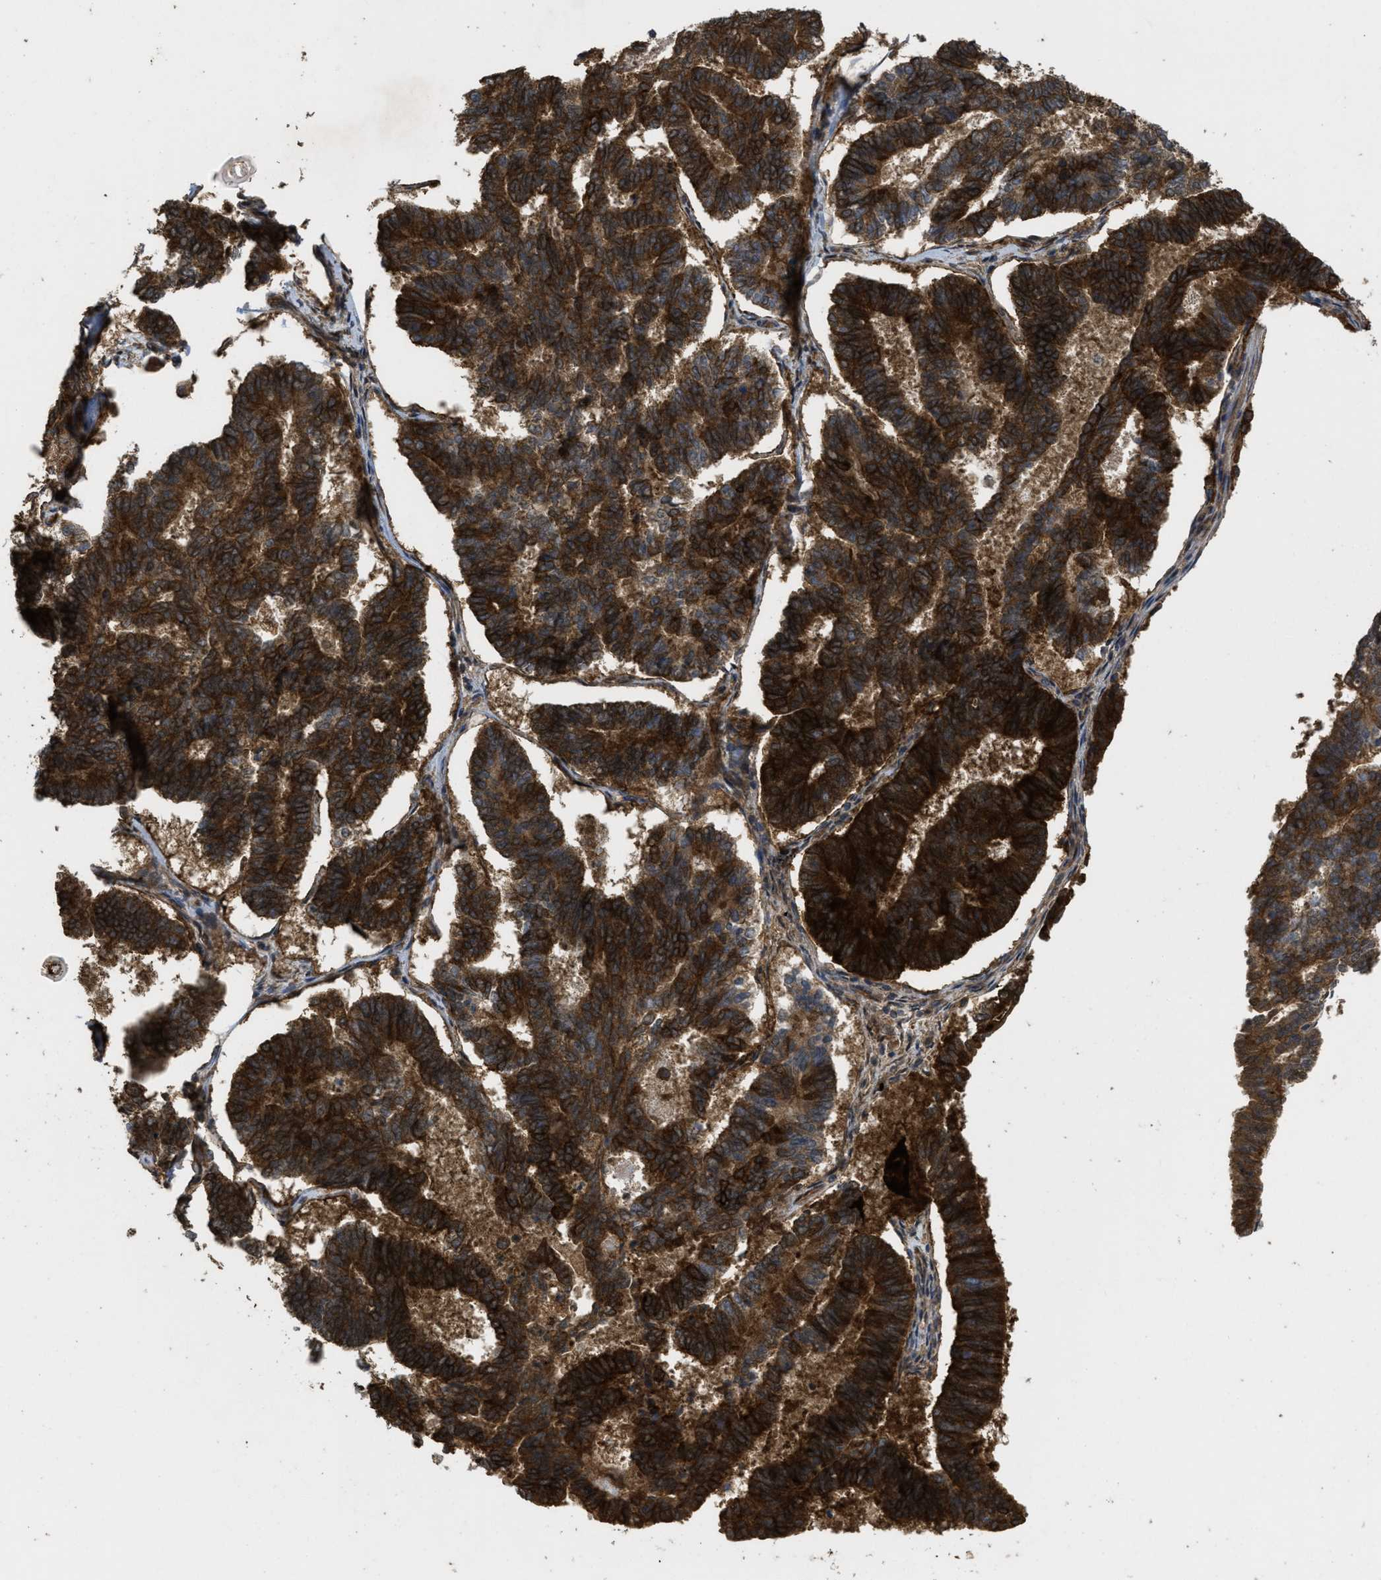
{"staining": {"intensity": "strong", "quantity": ">75%", "location": "cytoplasmic/membranous"}, "tissue": "endometrial cancer", "cell_type": "Tumor cells", "image_type": "cancer", "snomed": [{"axis": "morphology", "description": "Adenocarcinoma, NOS"}, {"axis": "topography", "description": "Endometrium"}], "caption": "Tumor cells demonstrate high levels of strong cytoplasmic/membranous staining in about >75% of cells in human endometrial cancer (adenocarcinoma).", "gene": "FZD6", "patient": {"sex": "female", "age": 70}}